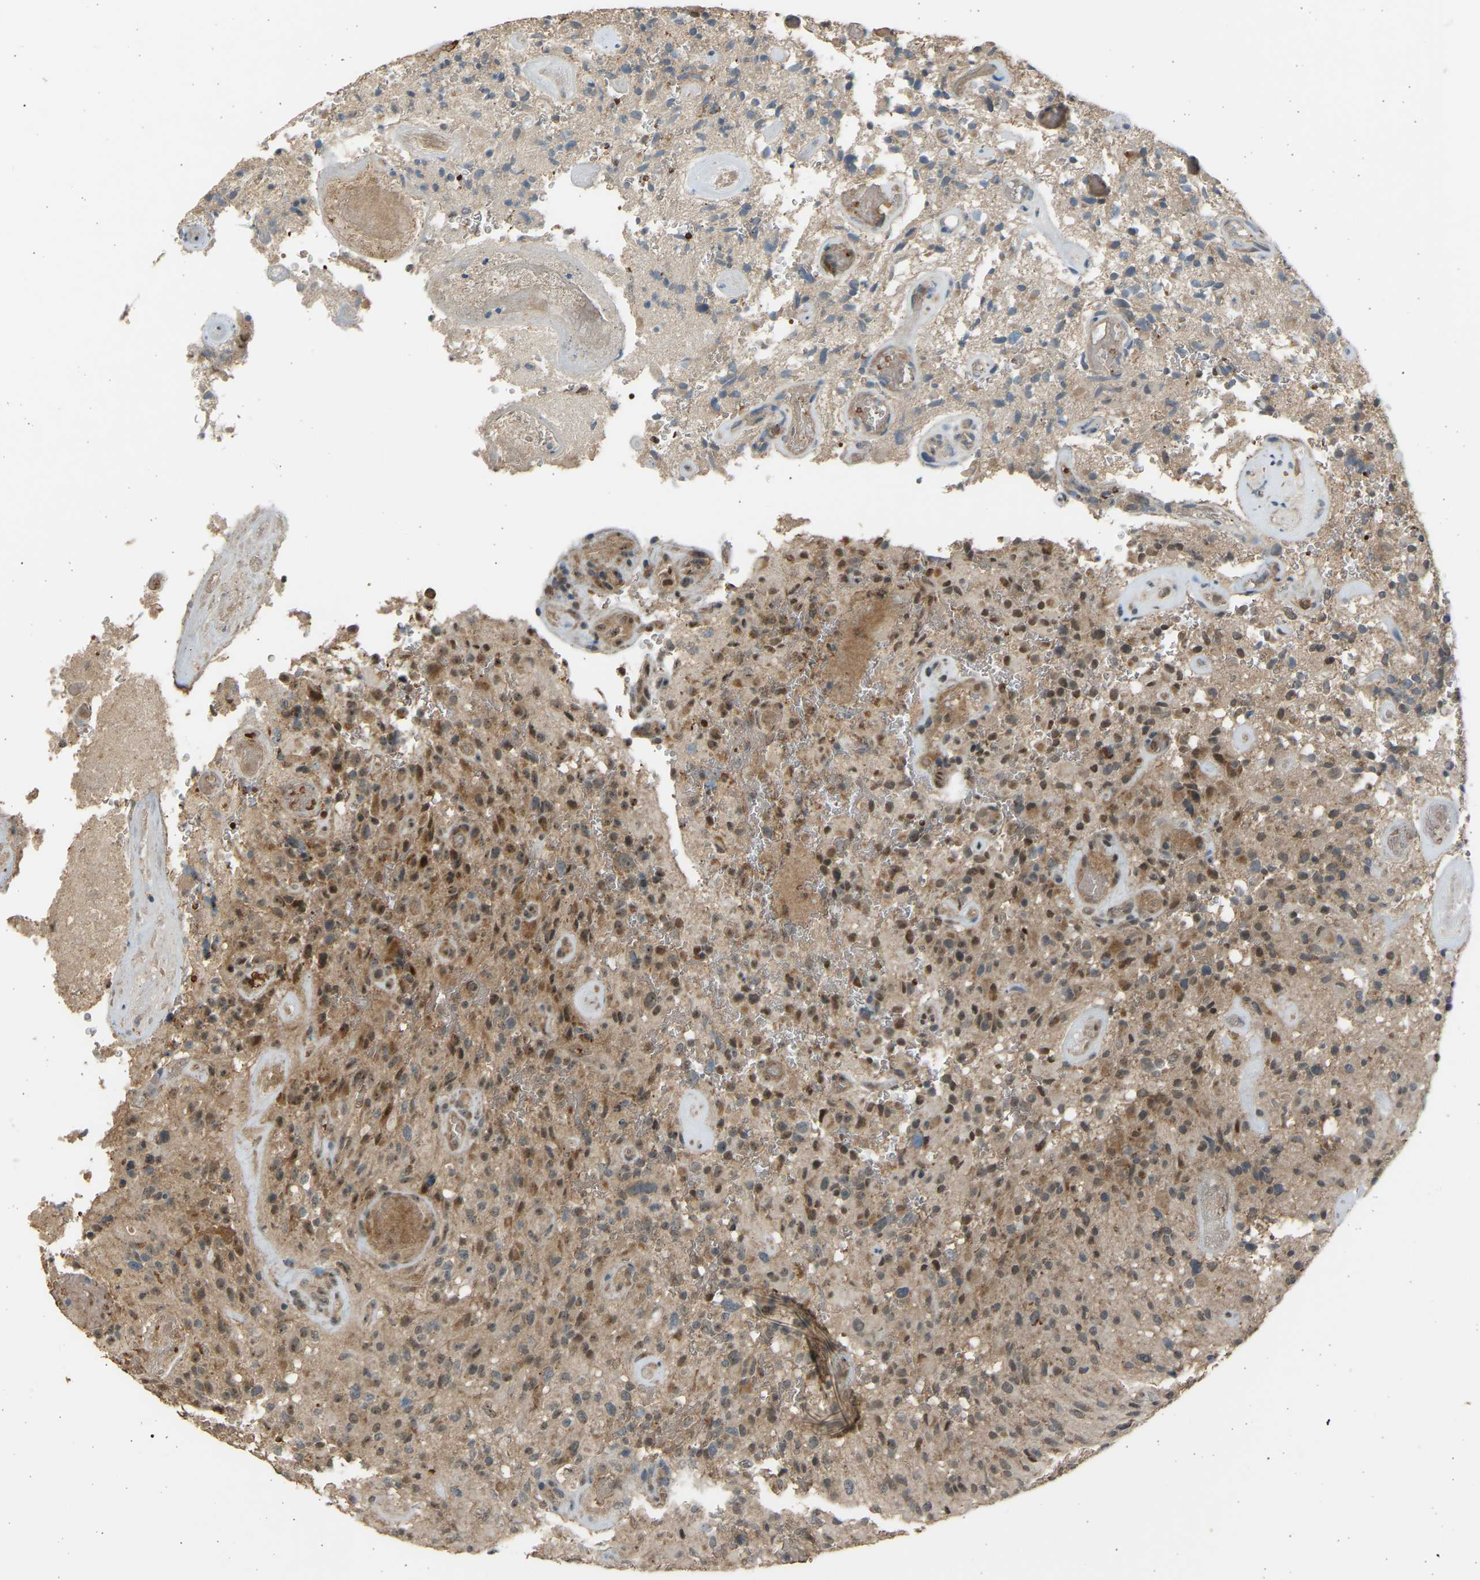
{"staining": {"intensity": "moderate", "quantity": ">75%", "location": "nuclear"}, "tissue": "glioma", "cell_type": "Tumor cells", "image_type": "cancer", "snomed": [{"axis": "morphology", "description": "Glioma, malignant, High grade"}, {"axis": "topography", "description": "Brain"}], "caption": "Immunohistochemical staining of glioma exhibits moderate nuclear protein expression in about >75% of tumor cells.", "gene": "BIRC2", "patient": {"sex": "male", "age": 71}}